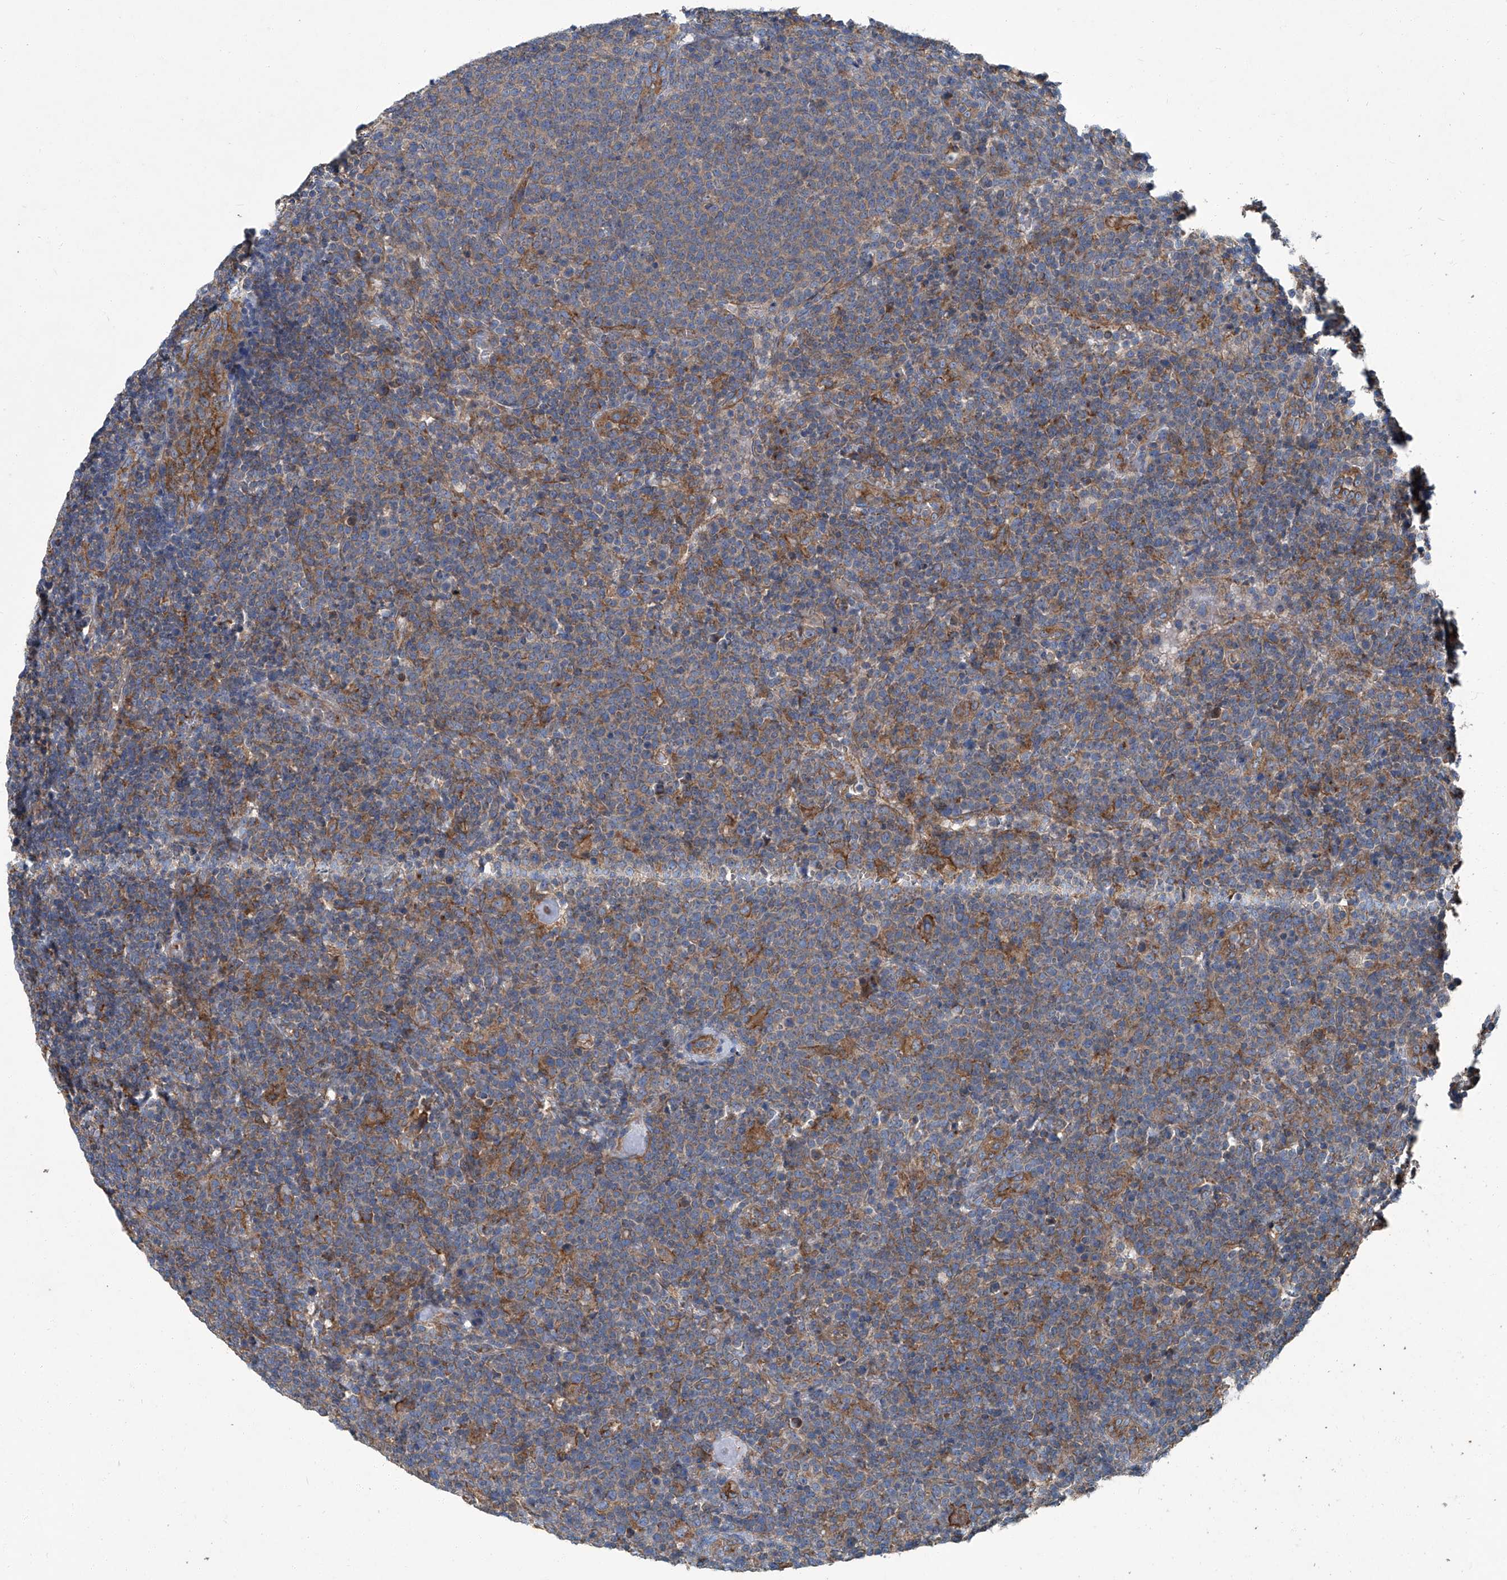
{"staining": {"intensity": "weak", "quantity": "25%-75%", "location": "cytoplasmic/membranous"}, "tissue": "lymphoma", "cell_type": "Tumor cells", "image_type": "cancer", "snomed": [{"axis": "morphology", "description": "Malignant lymphoma, non-Hodgkin's type, High grade"}, {"axis": "topography", "description": "Lymph node"}], "caption": "Lymphoma tissue reveals weak cytoplasmic/membranous positivity in about 25%-75% of tumor cells", "gene": "PIGH", "patient": {"sex": "male", "age": 61}}